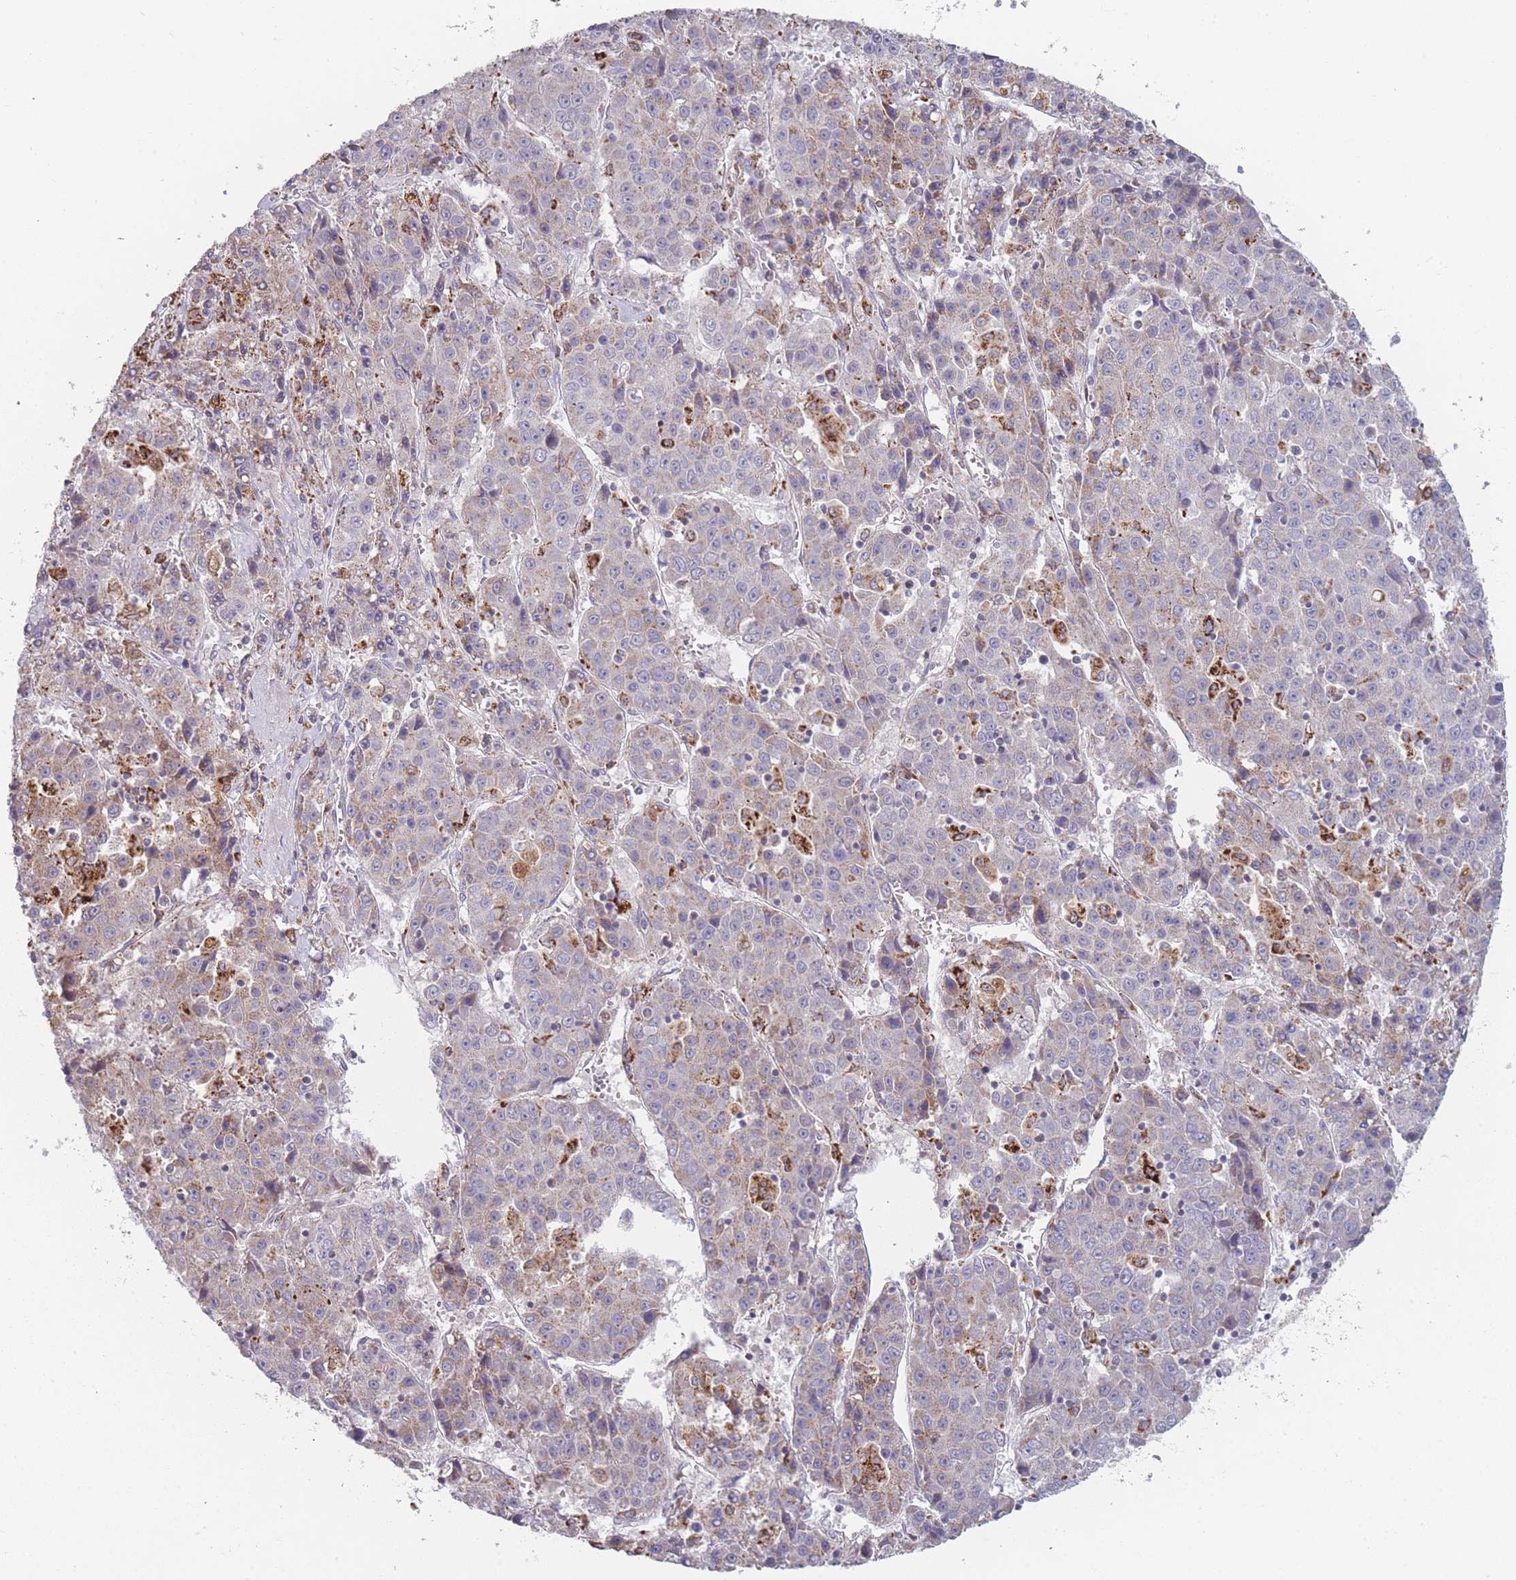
{"staining": {"intensity": "weak", "quantity": "<25%", "location": "cytoplasmic/membranous"}, "tissue": "liver cancer", "cell_type": "Tumor cells", "image_type": "cancer", "snomed": [{"axis": "morphology", "description": "Carcinoma, Hepatocellular, NOS"}, {"axis": "topography", "description": "Liver"}], "caption": "There is no significant expression in tumor cells of liver cancer.", "gene": "PEX11B", "patient": {"sex": "female", "age": 53}}